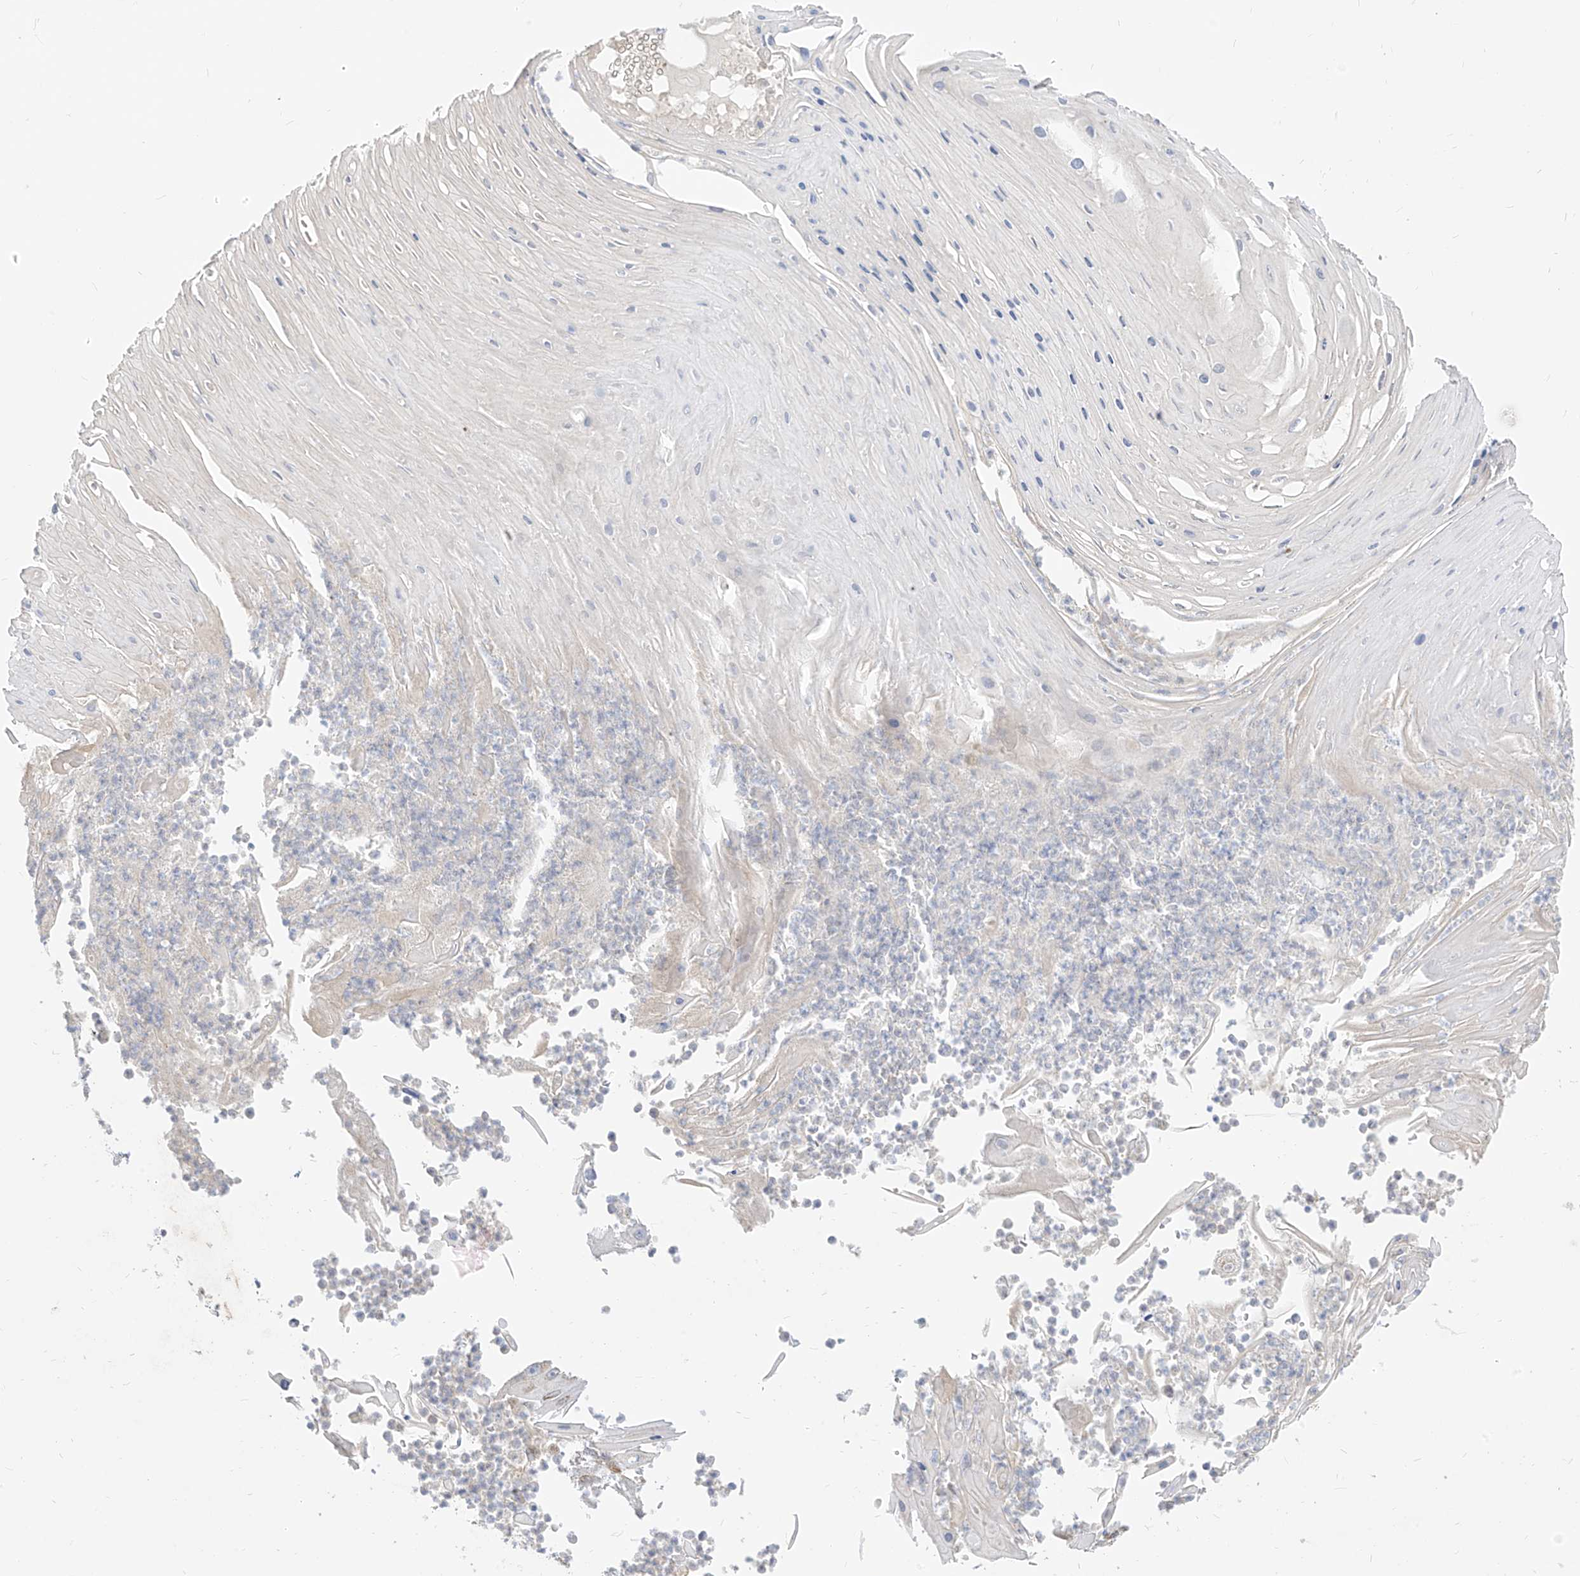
{"staining": {"intensity": "negative", "quantity": "none", "location": "none"}, "tissue": "skin cancer", "cell_type": "Tumor cells", "image_type": "cancer", "snomed": [{"axis": "morphology", "description": "Squamous cell carcinoma, NOS"}, {"axis": "topography", "description": "Skin"}], "caption": "This is an immunohistochemistry histopathology image of human squamous cell carcinoma (skin). There is no staining in tumor cells.", "gene": "RASA2", "patient": {"sex": "female", "age": 88}}